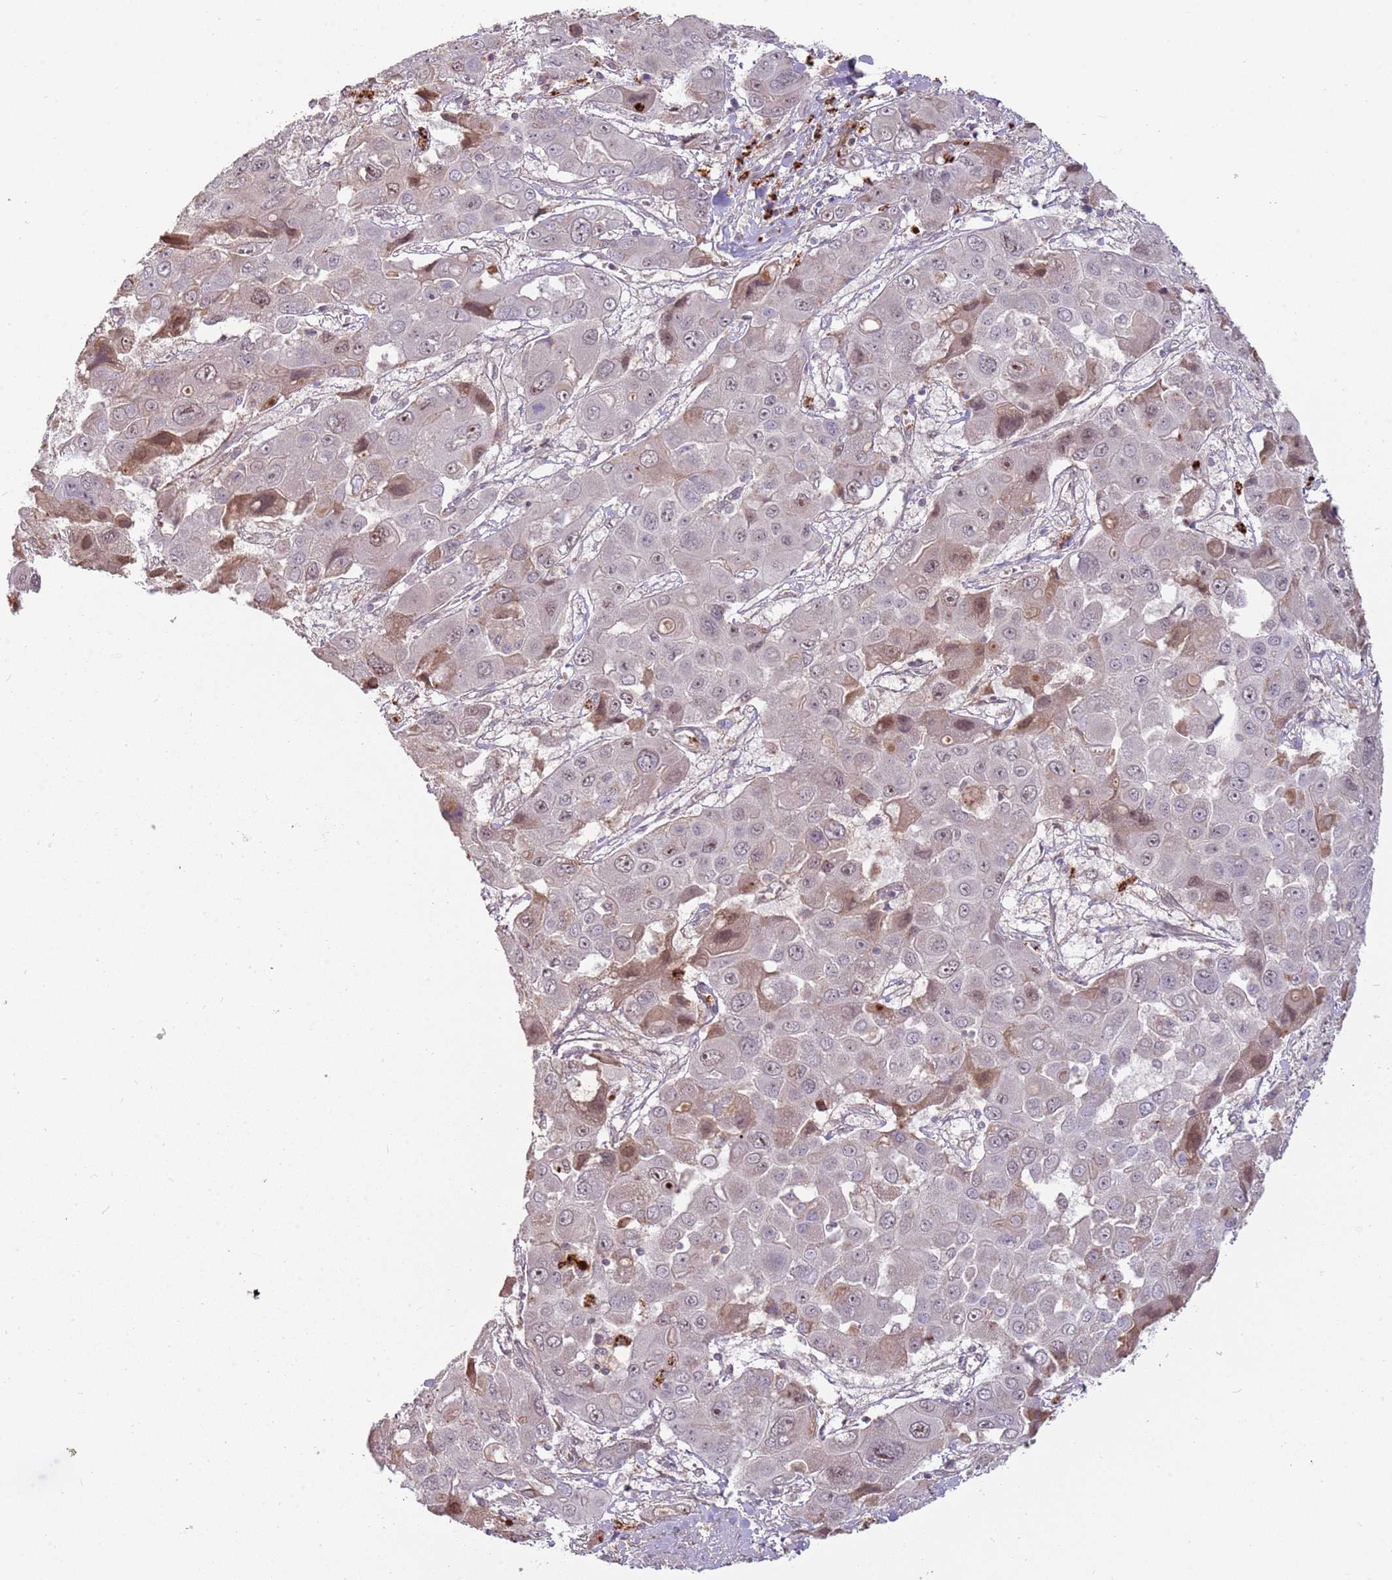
{"staining": {"intensity": "weak", "quantity": "<25%", "location": "cytoplasmic/membranous,nuclear"}, "tissue": "liver cancer", "cell_type": "Tumor cells", "image_type": "cancer", "snomed": [{"axis": "morphology", "description": "Cholangiocarcinoma"}, {"axis": "topography", "description": "Liver"}], "caption": "Liver cholangiocarcinoma stained for a protein using immunohistochemistry demonstrates no positivity tumor cells.", "gene": "NBPF6", "patient": {"sex": "male", "age": 67}}